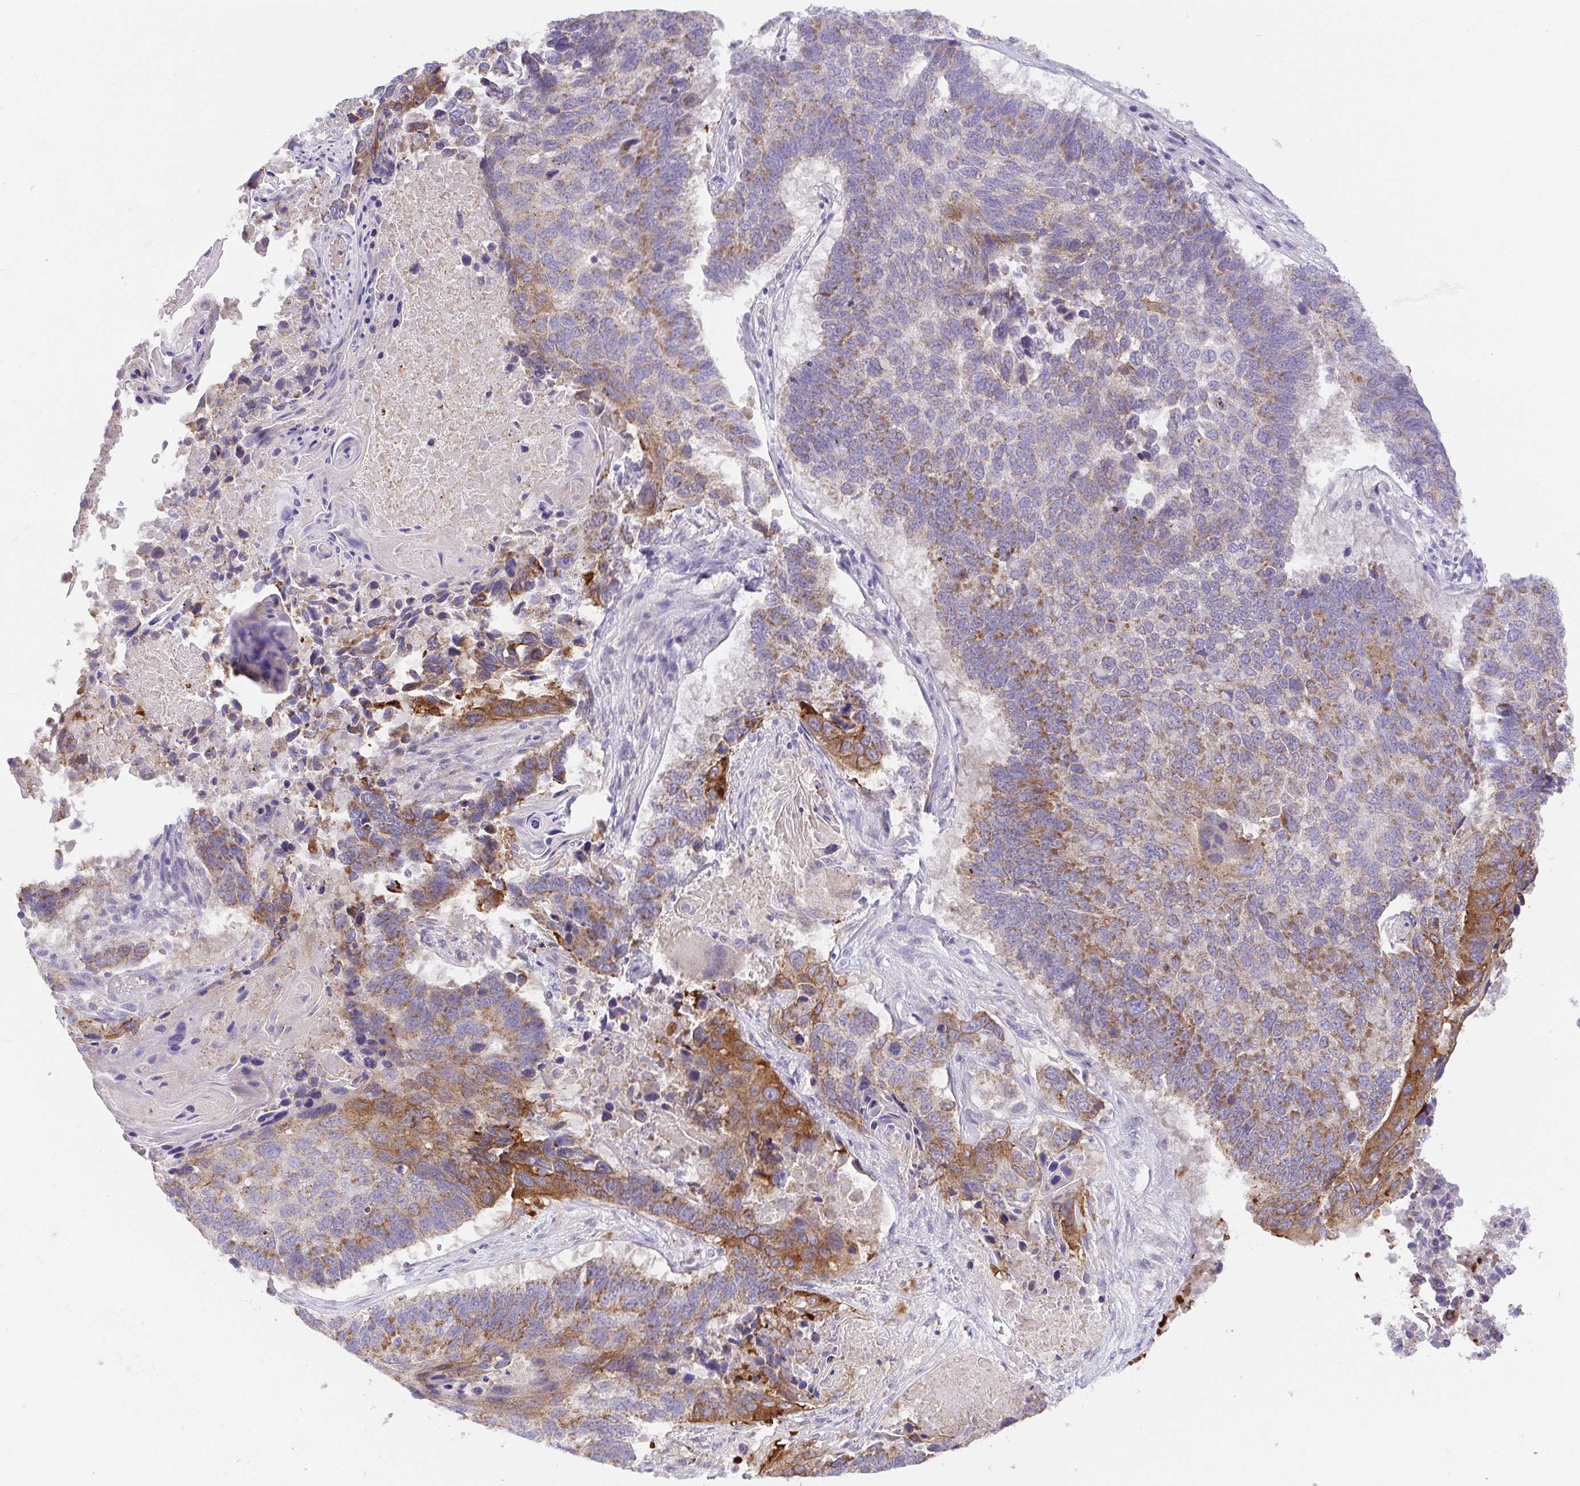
{"staining": {"intensity": "moderate", "quantity": "<25%", "location": "cytoplasmic/membranous"}, "tissue": "lung cancer", "cell_type": "Tumor cells", "image_type": "cancer", "snomed": [{"axis": "morphology", "description": "Squamous cell carcinoma, NOS"}, {"axis": "topography", "description": "Lung"}], "caption": "Moderate cytoplasmic/membranous protein staining is seen in about <25% of tumor cells in squamous cell carcinoma (lung). (DAB (3,3'-diaminobenzidine) = brown stain, brightfield microscopy at high magnification).", "gene": "SLC13A1", "patient": {"sex": "male", "age": 73}}